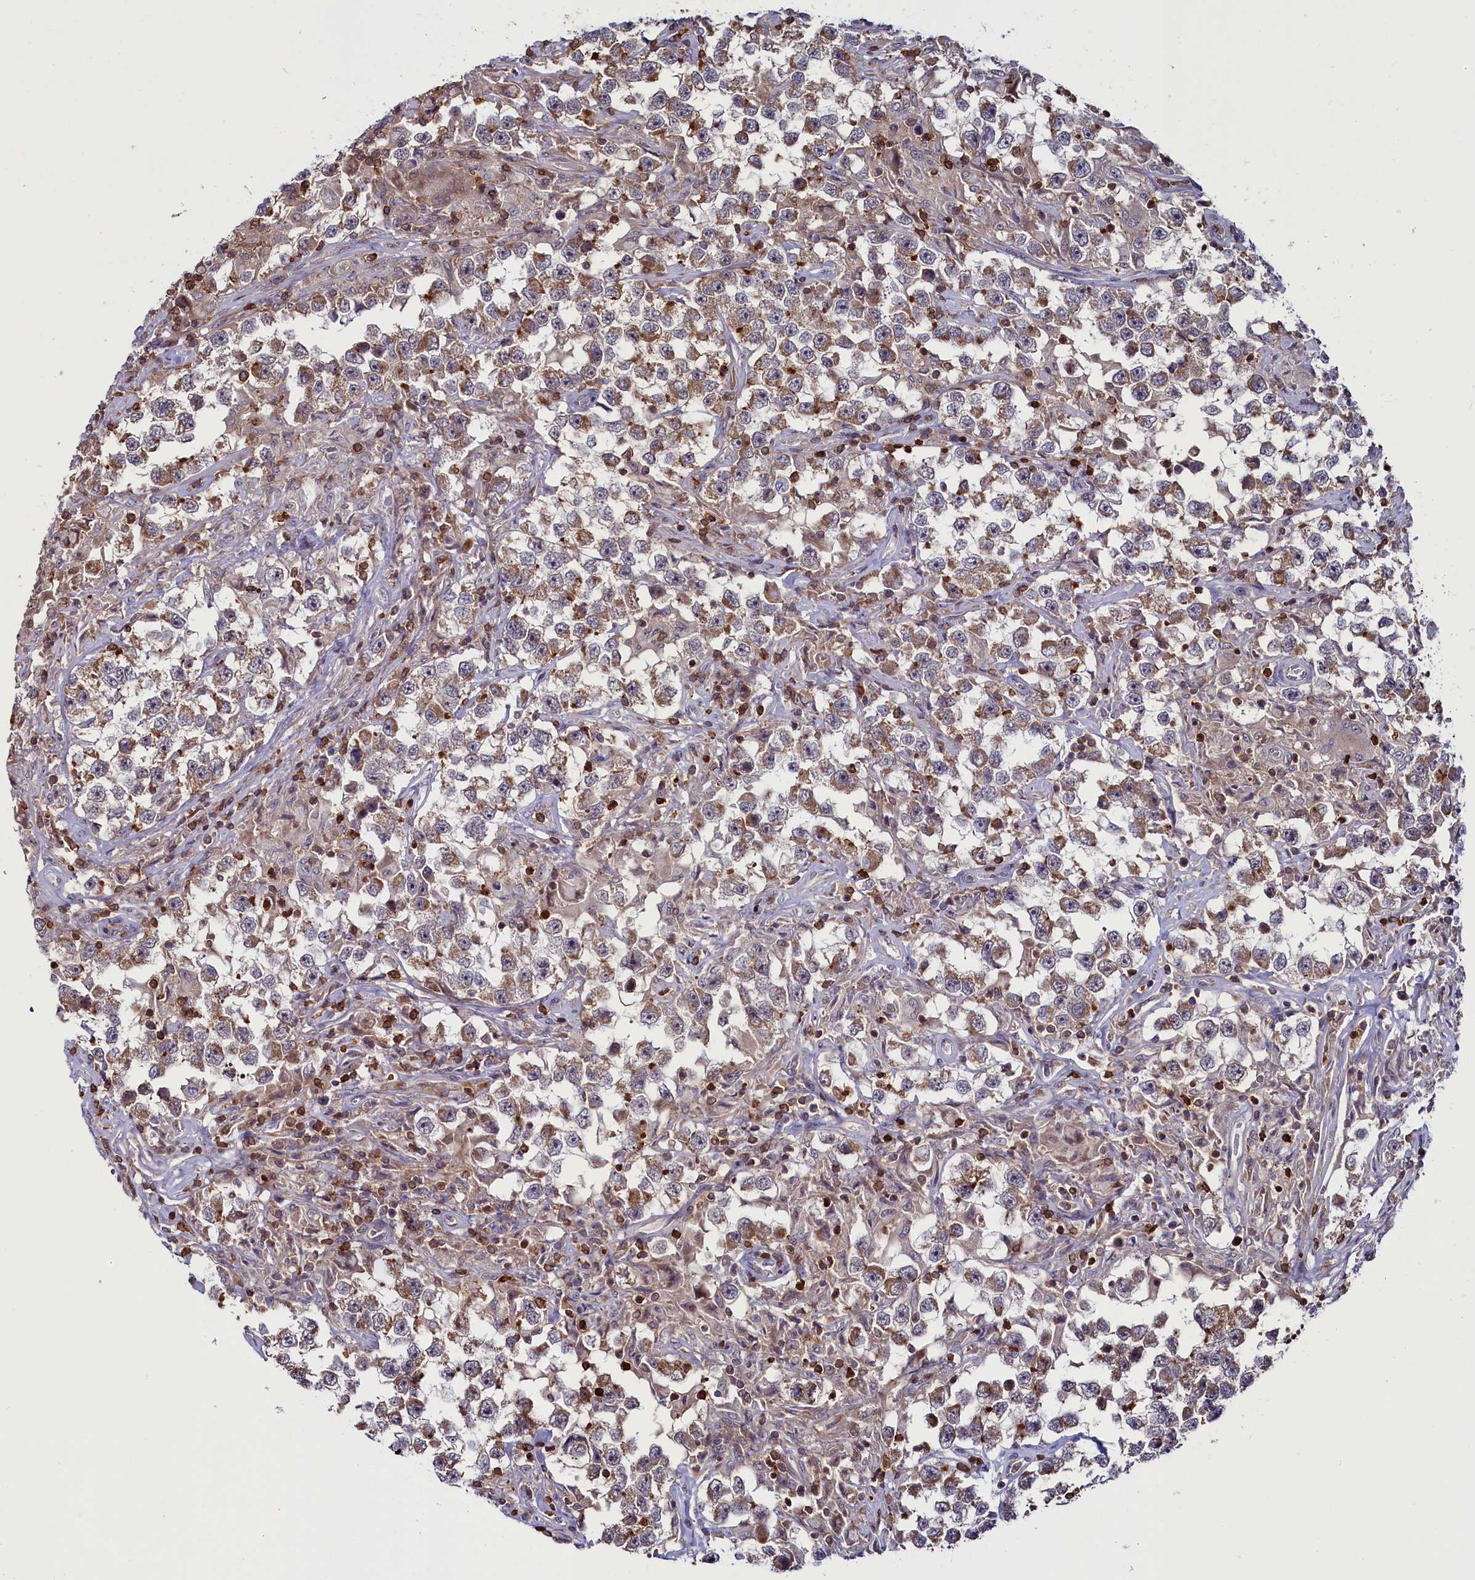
{"staining": {"intensity": "moderate", "quantity": ">75%", "location": "cytoplasmic/membranous"}, "tissue": "testis cancer", "cell_type": "Tumor cells", "image_type": "cancer", "snomed": [{"axis": "morphology", "description": "Seminoma, NOS"}, {"axis": "topography", "description": "Testis"}], "caption": "Immunohistochemistry (DAB (3,3'-diaminobenzidine)) staining of human testis cancer shows moderate cytoplasmic/membranous protein staining in approximately >75% of tumor cells.", "gene": "CIAPIN1", "patient": {"sex": "male", "age": 46}}